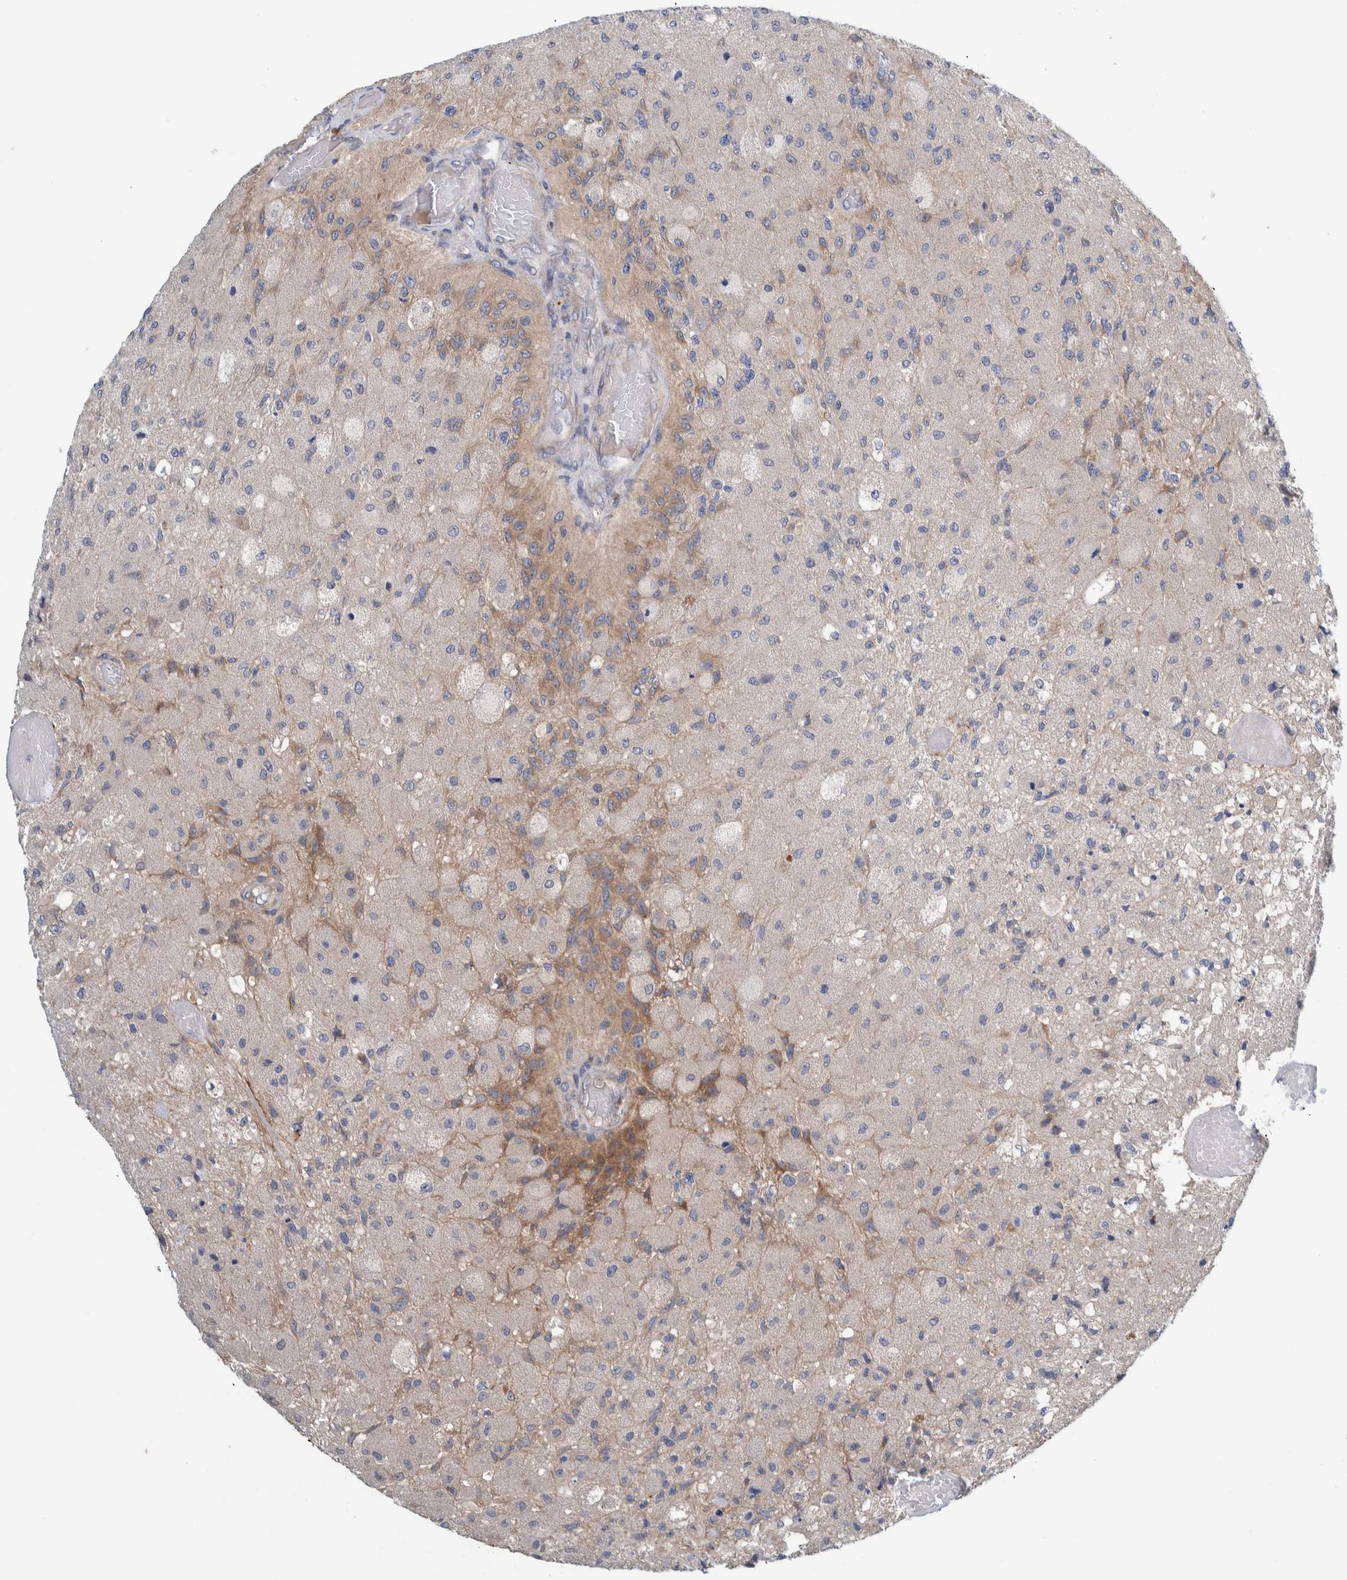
{"staining": {"intensity": "moderate", "quantity": "<25%", "location": "cytoplasmic/membranous"}, "tissue": "glioma", "cell_type": "Tumor cells", "image_type": "cancer", "snomed": [{"axis": "morphology", "description": "Normal tissue, NOS"}, {"axis": "morphology", "description": "Glioma, malignant, High grade"}, {"axis": "topography", "description": "Cerebral cortex"}], "caption": "A low amount of moderate cytoplasmic/membranous expression is identified in about <25% of tumor cells in glioma tissue.", "gene": "CCM2", "patient": {"sex": "male", "age": 77}}